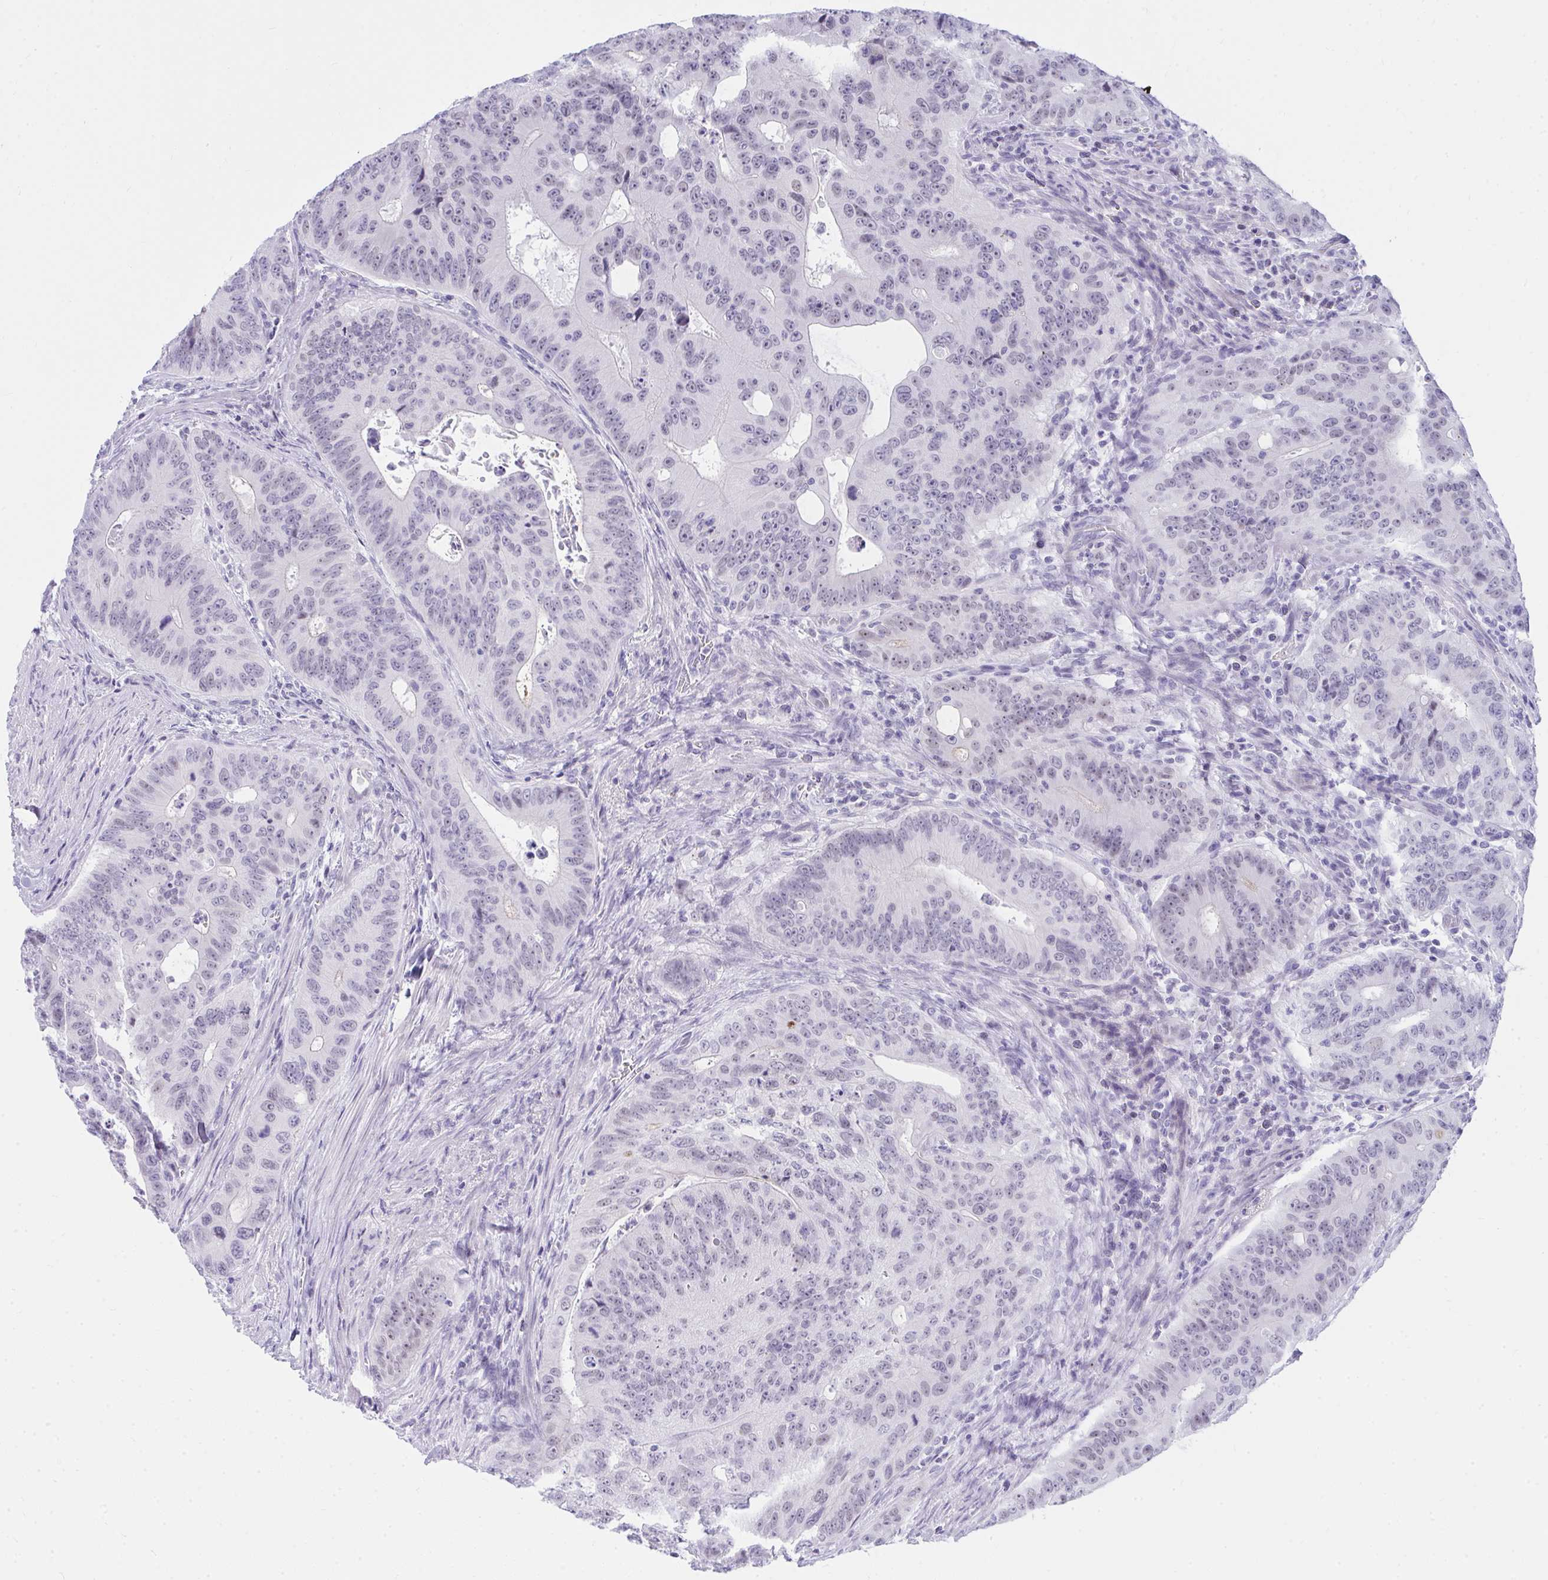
{"staining": {"intensity": "weak", "quantity": "<25%", "location": "nuclear"}, "tissue": "colorectal cancer", "cell_type": "Tumor cells", "image_type": "cancer", "snomed": [{"axis": "morphology", "description": "Adenocarcinoma, NOS"}, {"axis": "topography", "description": "Colon"}], "caption": "IHC micrograph of neoplastic tissue: colorectal cancer (adenocarcinoma) stained with DAB reveals no significant protein positivity in tumor cells.", "gene": "OR5F1", "patient": {"sex": "male", "age": 62}}